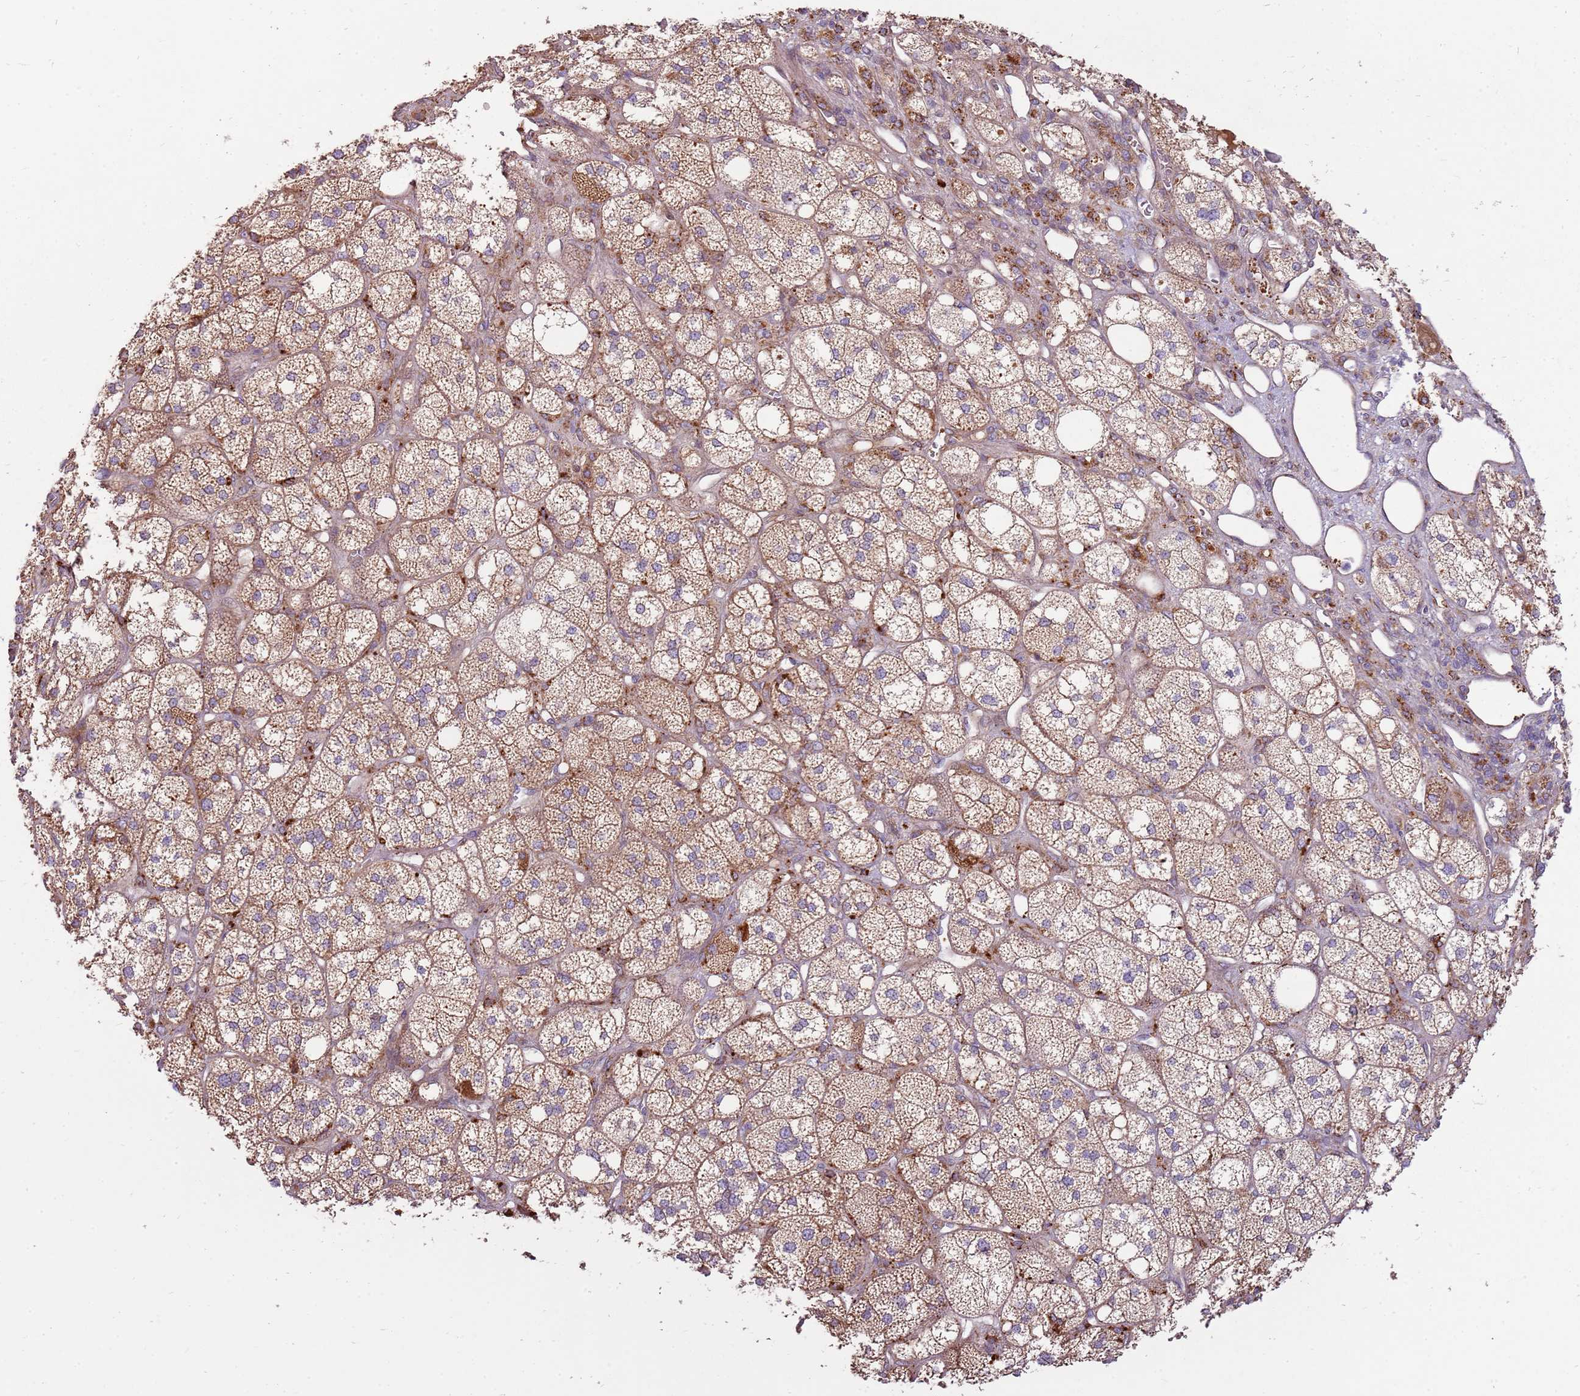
{"staining": {"intensity": "strong", "quantity": "25%-75%", "location": "cytoplasmic/membranous"}, "tissue": "adrenal gland", "cell_type": "Glandular cells", "image_type": "normal", "snomed": [{"axis": "morphology", "description": "Normal tissue, NOS"}, {"axis": "topography", "description": "Adrenal gland"}], "caption": "Normal adrenal gland was stained to show a protein in brown. There is high levels of strong cytoplasmic/membranous positivity in about 25%-75% of glandular cells.", "gene": "EMC1", "patient": {"sex": "male", "age": 61}}